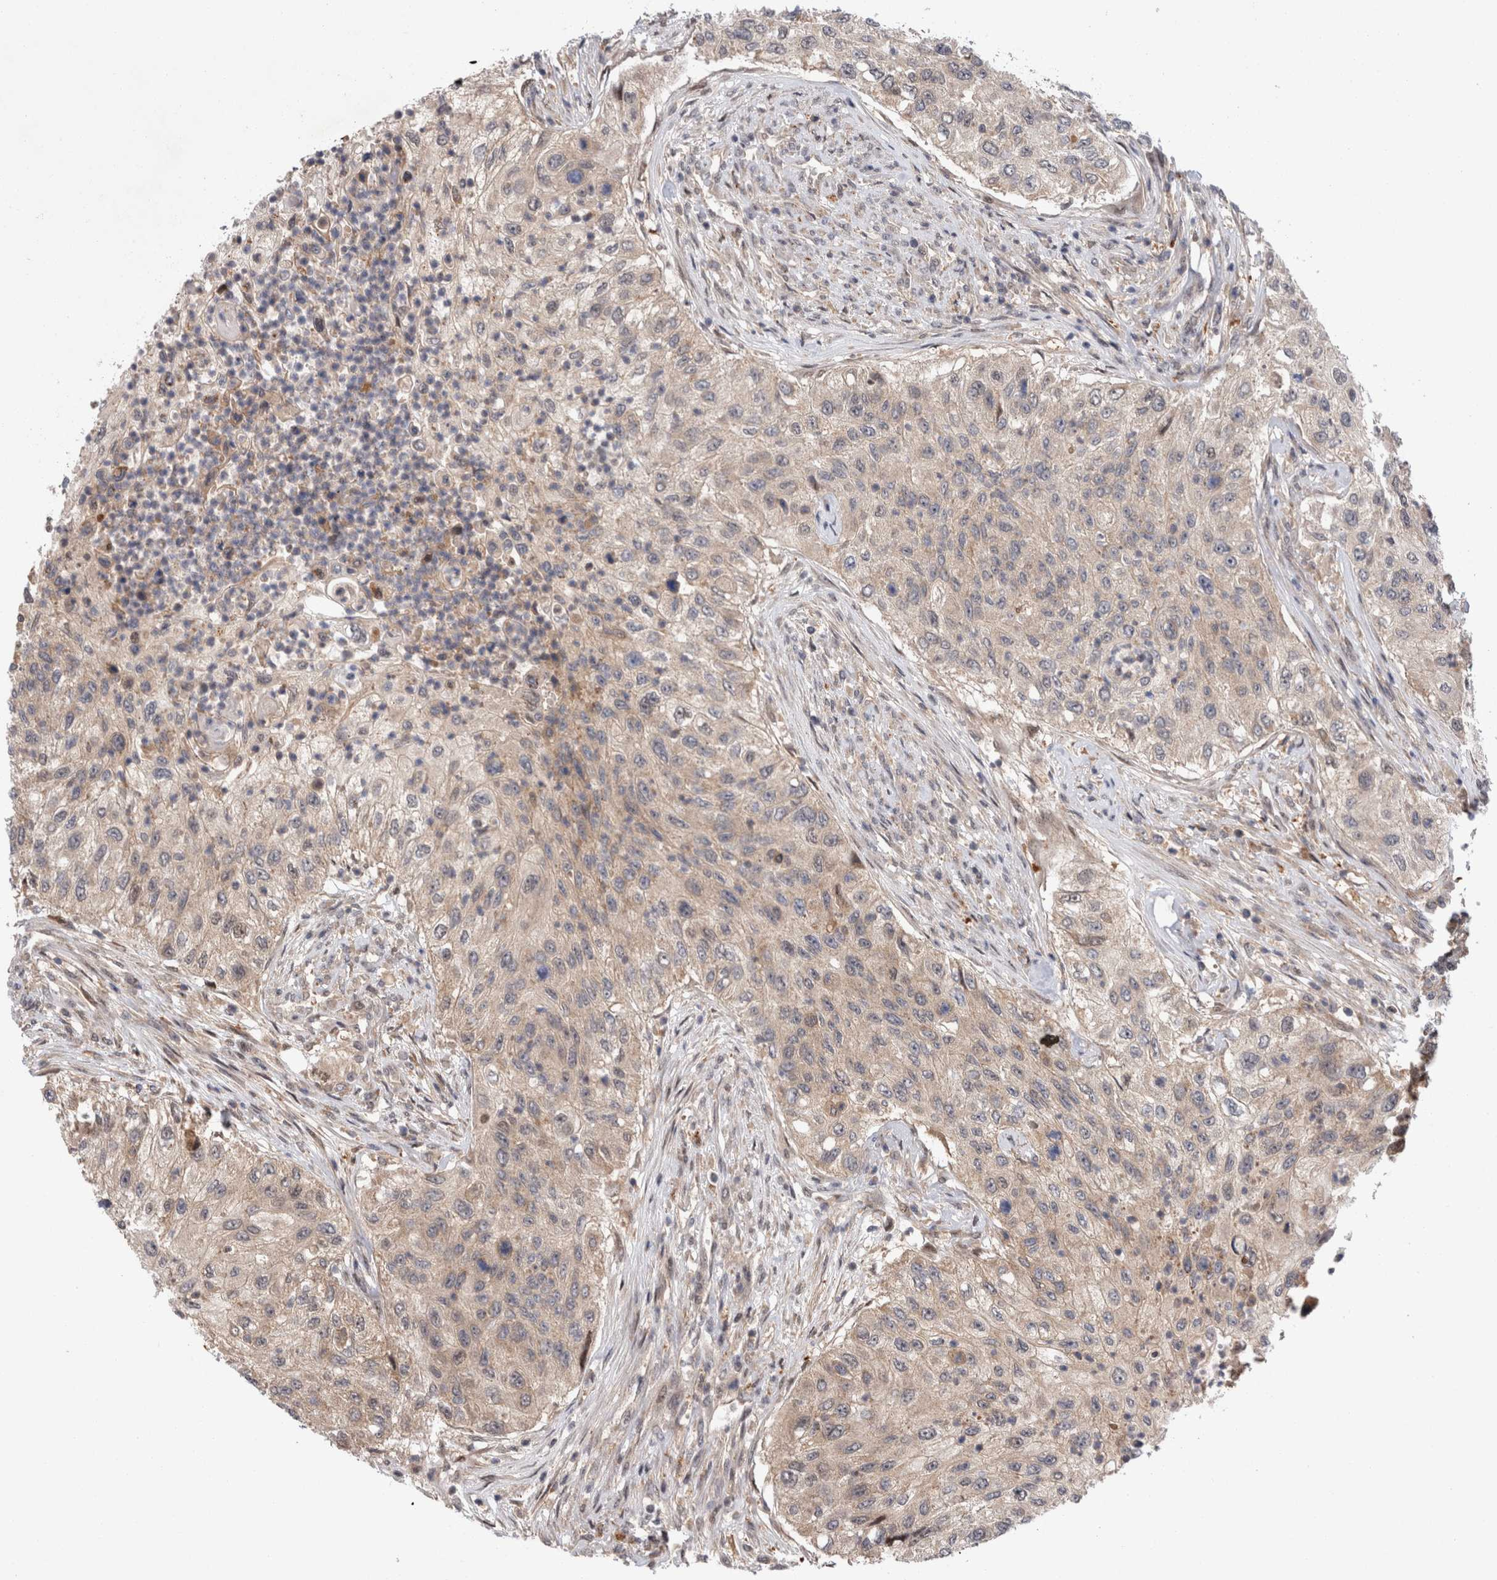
{"staining": {"intensity": "weak", "quantity": "25%-75%", "location": "cytoplasmic/membranous"}, "tissue": "urothelial cancer", "cell_type": "Tumor cells", "image_type": "cancer", "snomed": [{"axis": "morphology", "description": "Urothelial carcinoma, High grade"}, {"axis": "topography", "description": "Urinary bladder"}], "caption": "Human high-grade urothelial carcinoma stained with a protein marker shows weak staining in tumor cells.", "gene": "MRPL37", "patient": {"sex": "female", "age": 60}}